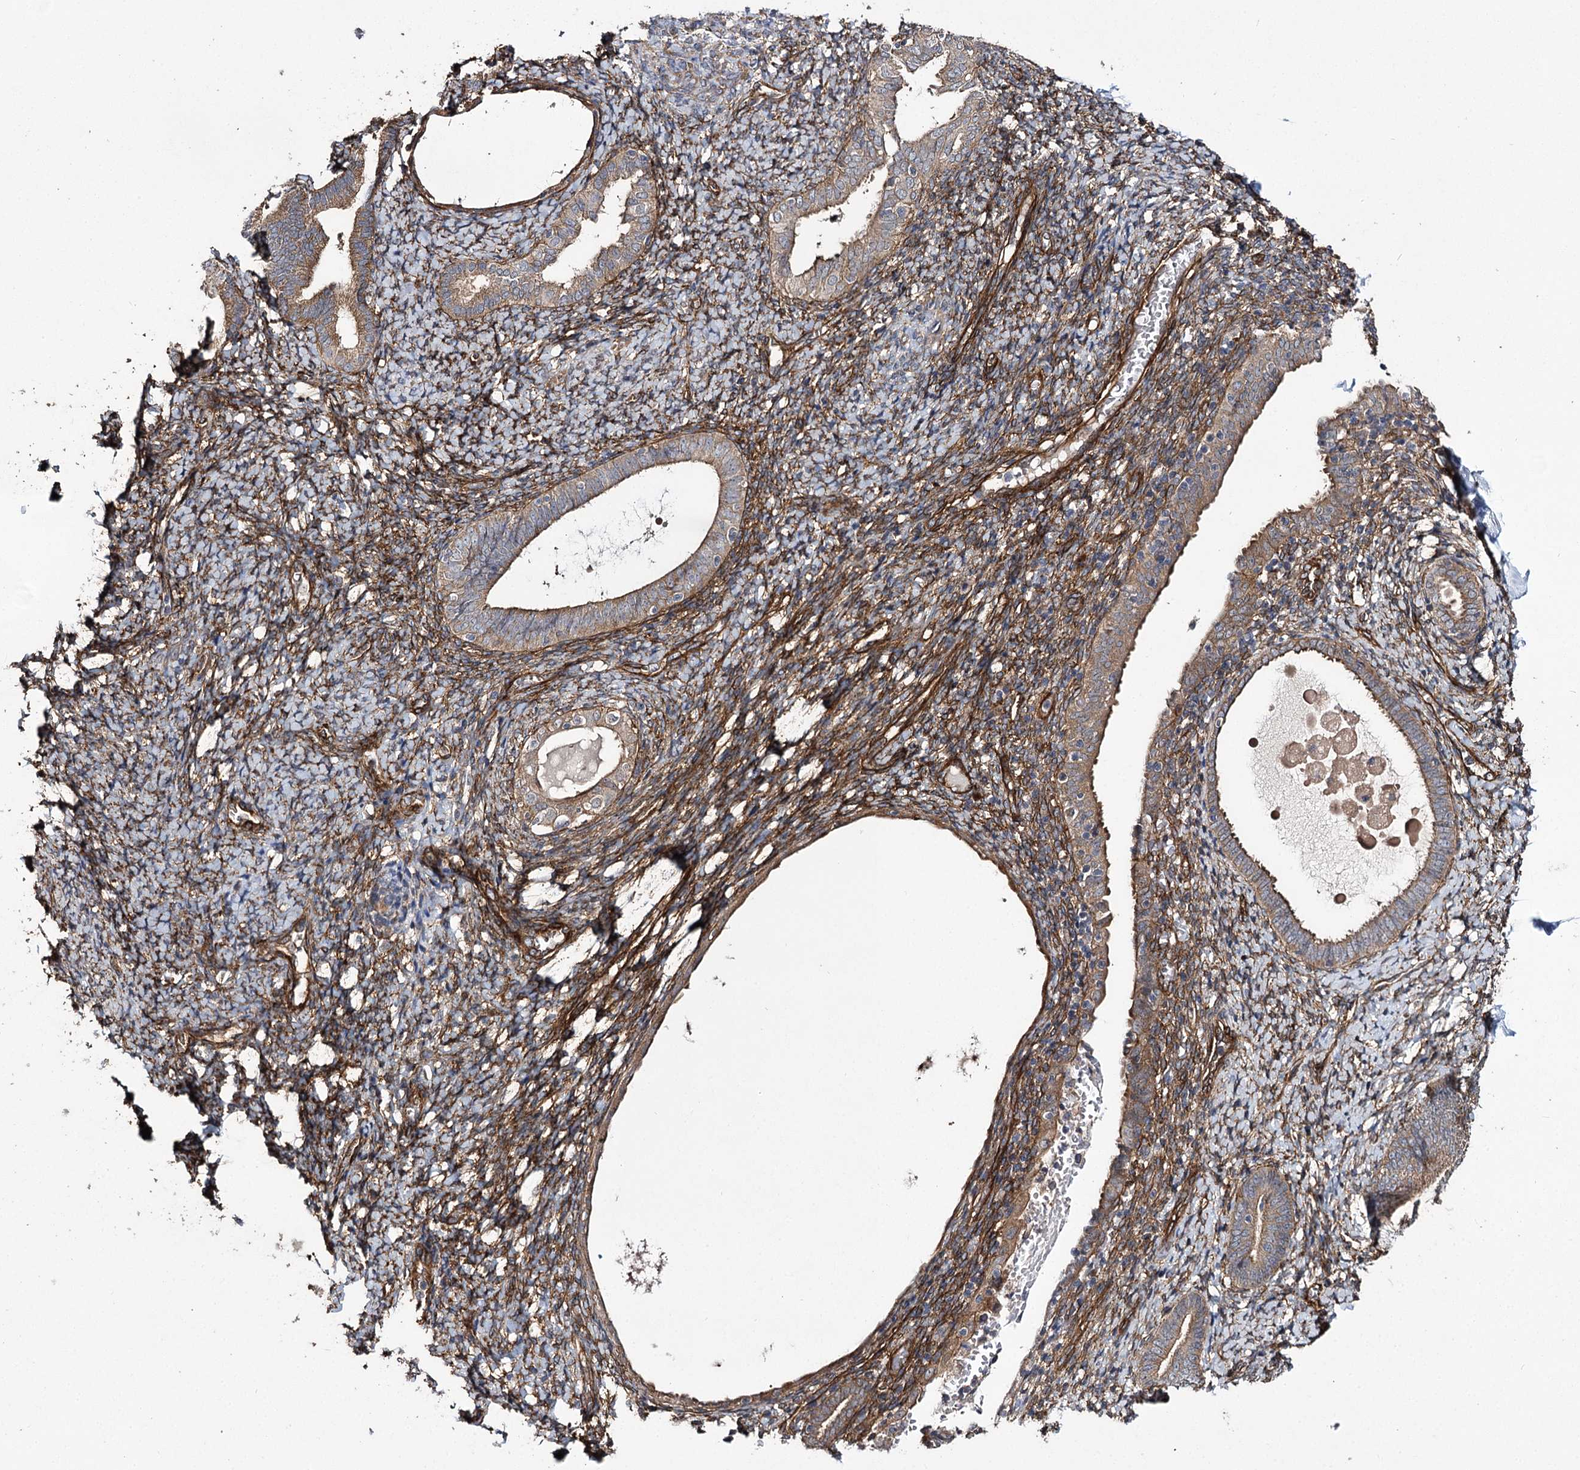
{"staining": {"intensity": "moderate", "quantity": ">75%", "location": "cytoplasmic/membranous"}, "tissue": "endometrium", "cell_type": "Cells in endometrial stroma", "image_type": "normal", "snomed": [{"axis": "morphology", "description": "Normal tissue, NOS"}, {"axis": "topography", "description": "Endometrium"}], "caption": "DAB immunohistochemical staining of benign endometrium displays moderate cytoplasmic/membranous protein staining in about >75% of cells in endometrial stroma.", "gene": "MYO1C", "patient": {"sex": "female", "age": 72}}